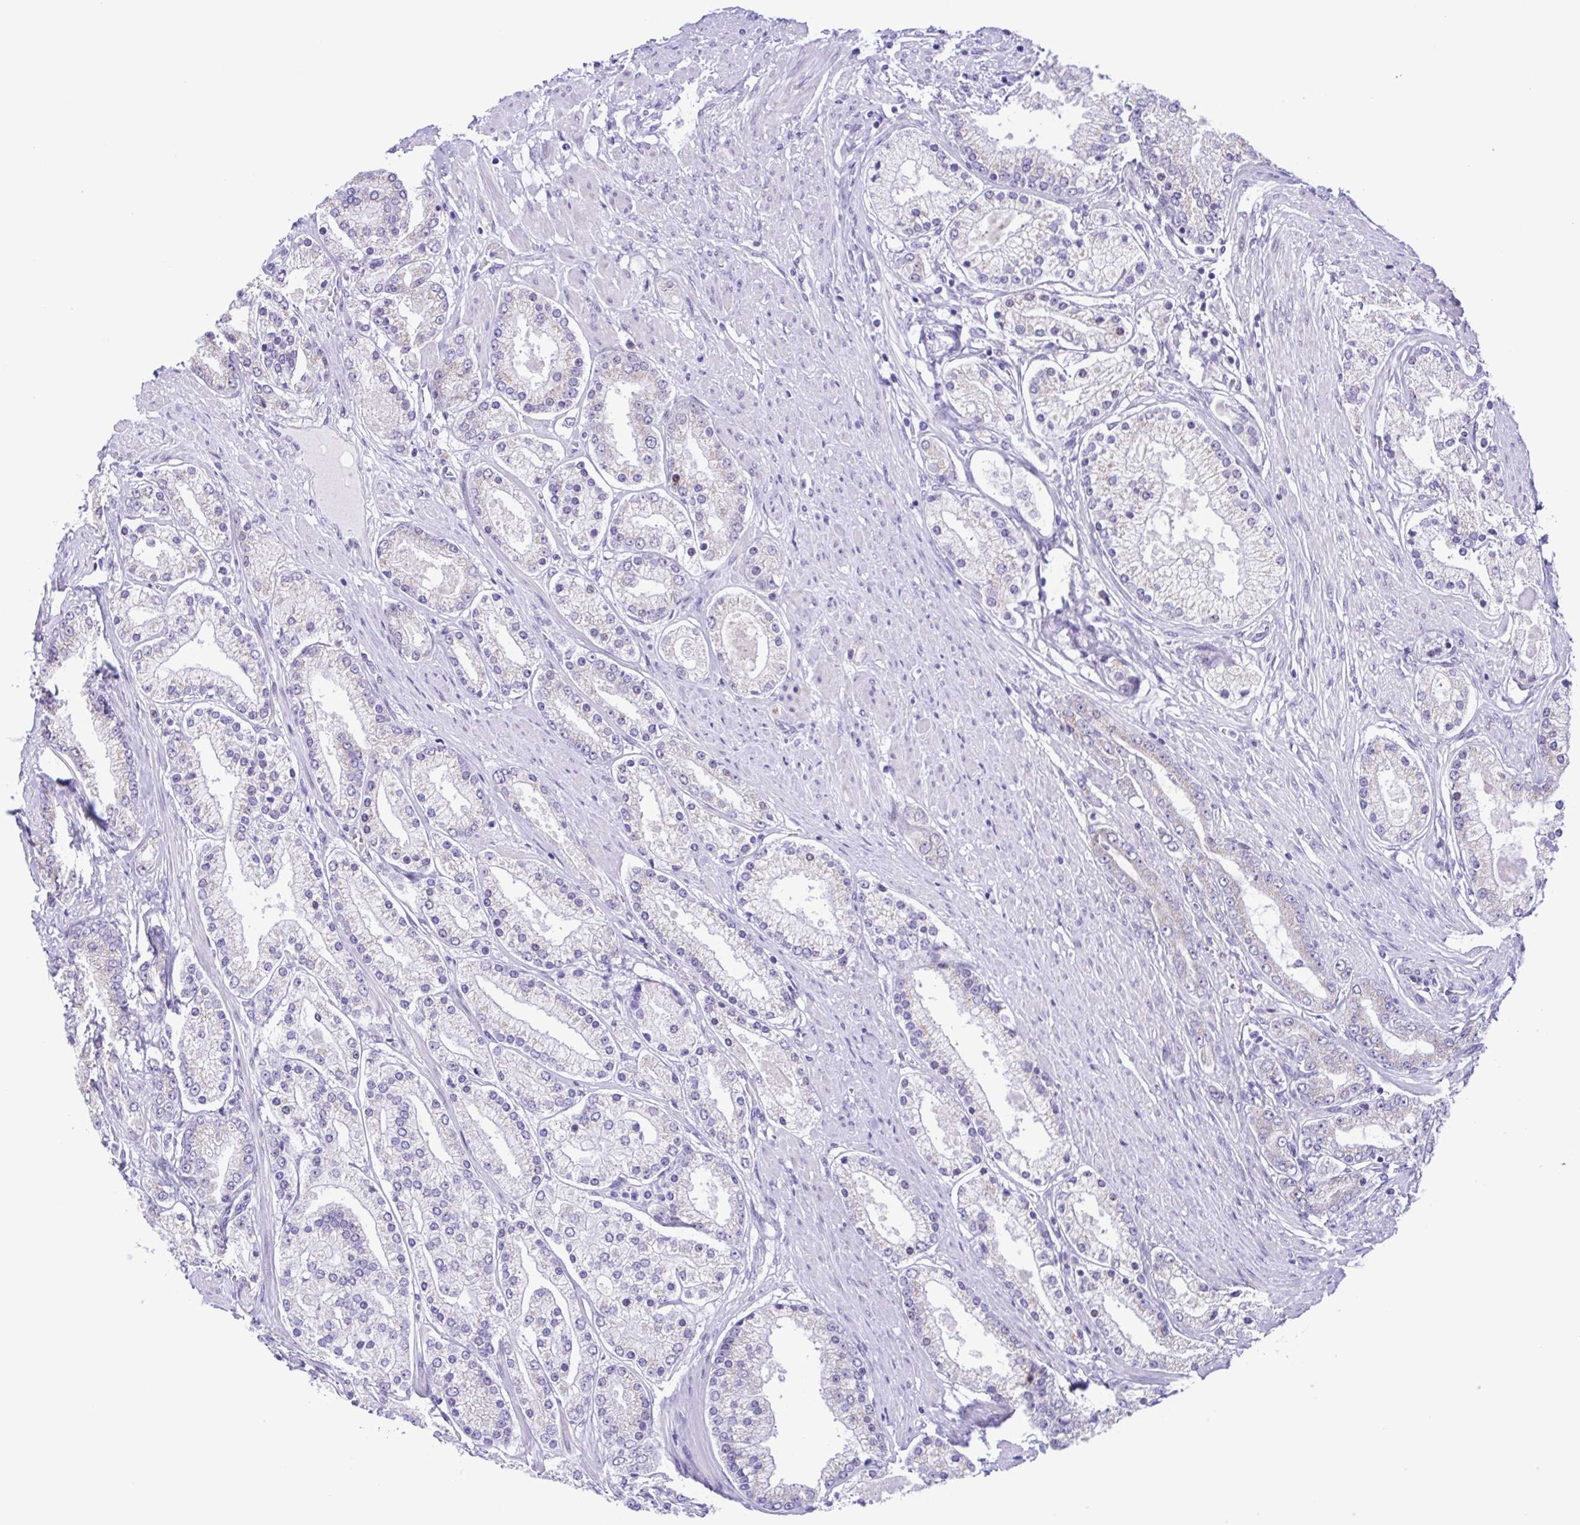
{"staining": {"intensity": "negative", "quantity": "none", "location": "none"}, "tissue": "prostate cancer", "cell_type": "Tumor cells", "image_type": "cancer", "snomed": [{"axis": "morphology", "description": "Adenocarcinoma, High grade"}, {"axis": "topography", "description": "Prostate"}], "caption": "Immunohistochemical staining of human prostate cancer displays no significant positivity in tumor cells.", "gene": "TGM3", "patient": {"sex": "male", "age": 67}}